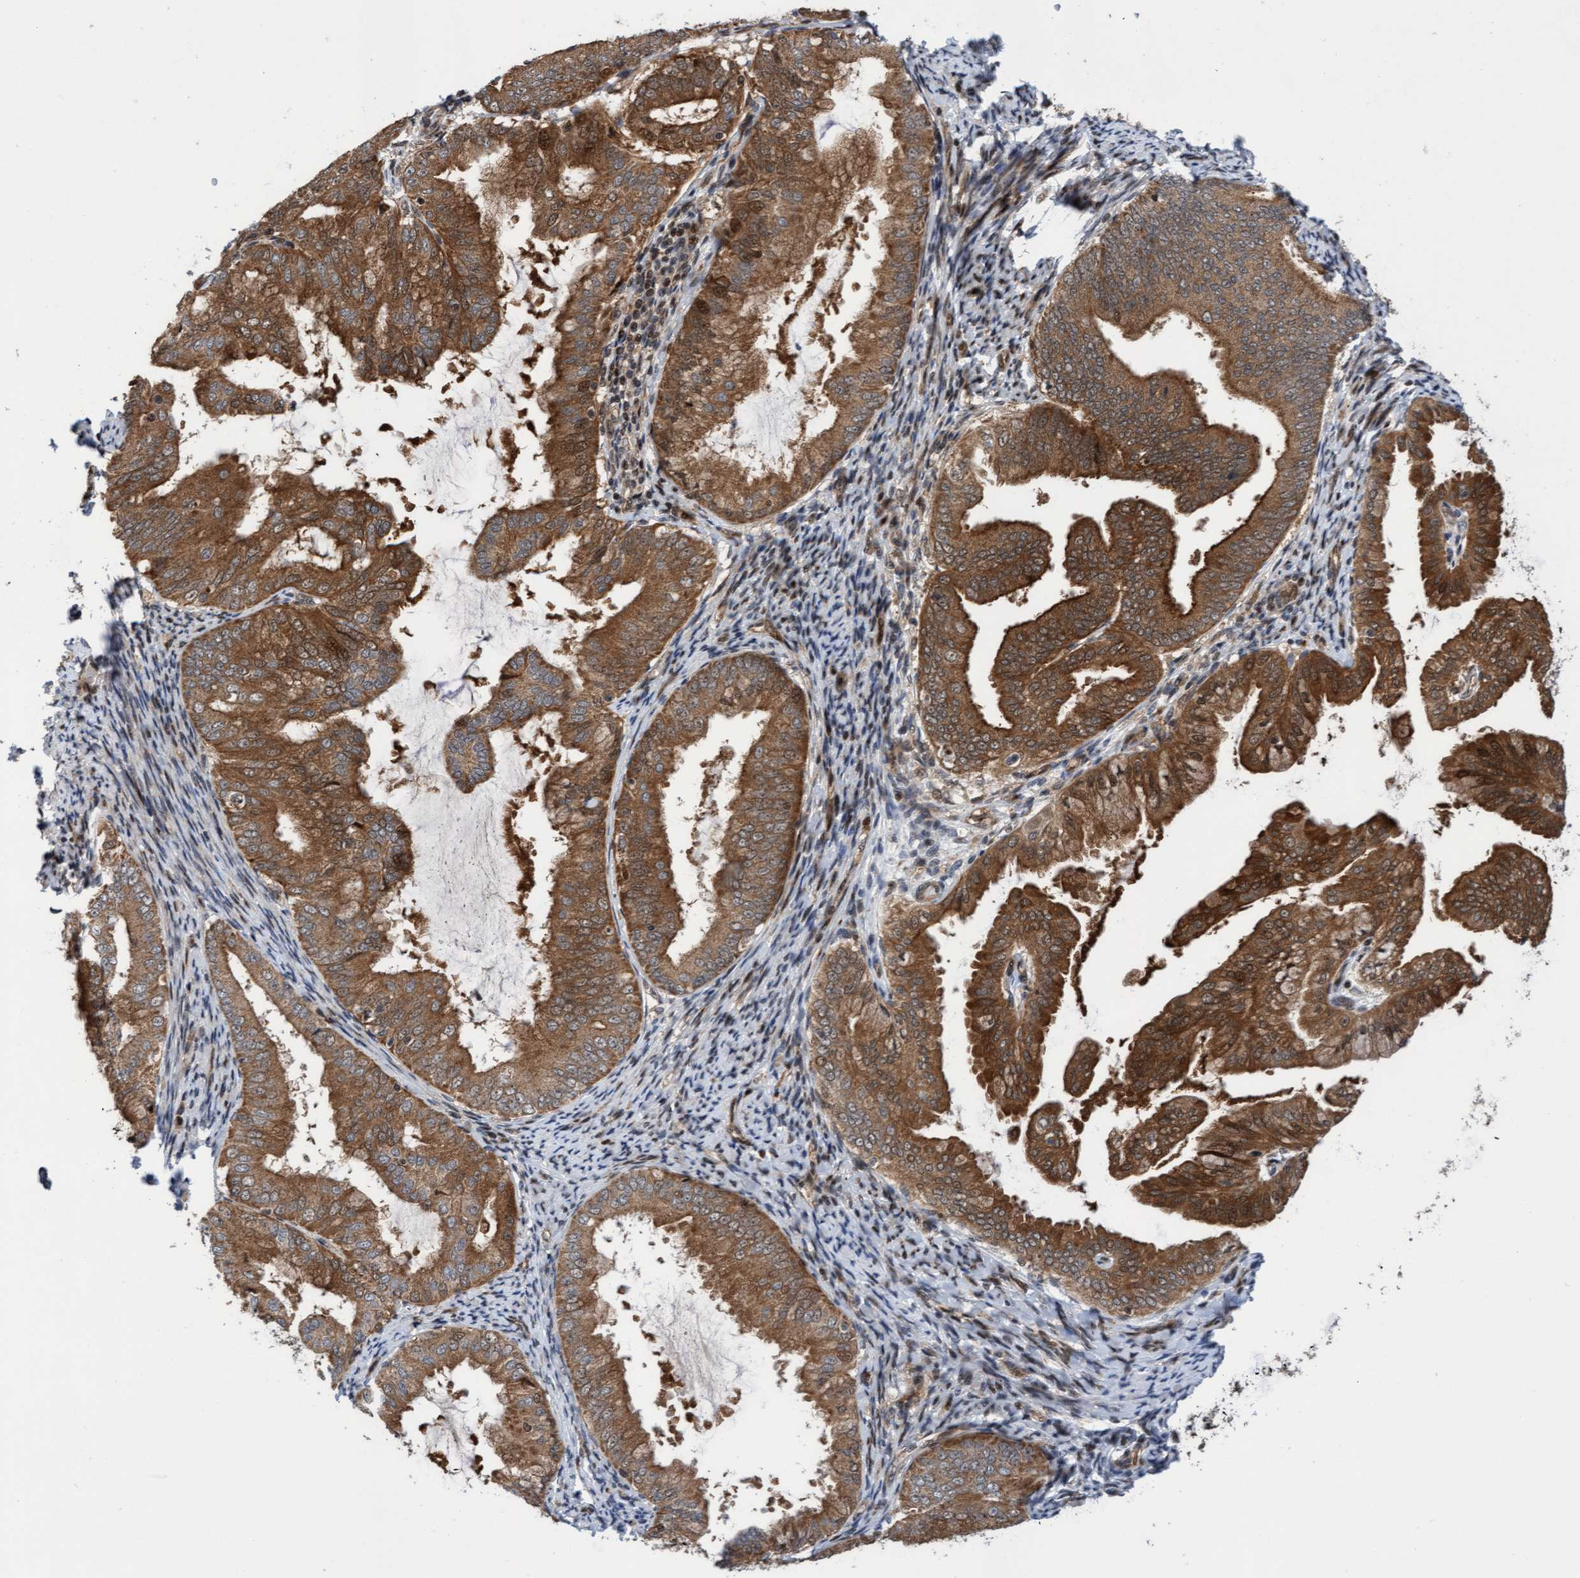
{"staining": {"intensity": "strong", "quantity": ">75%", "location": "cytoplasmic/membranous"}, "tissue": "endometrial cancer", "cell_type": "Tumor cells", "image_type": "cancer", "snomed": [{"axis": "morphology", "description": "Adenocarcinoma, NOS"}, {"axis": "topography", "description": "Endometrium"}], "caption": "This image shows endometrial cancer stained with IHC to label a protein in brown. The cytoplasmic/membranous of tumor cells show strong positivity for the protein. Nuclei are counter-stained blue.", "gene": "ITFG1", "patient": {"sex": "female", "age": 63}}